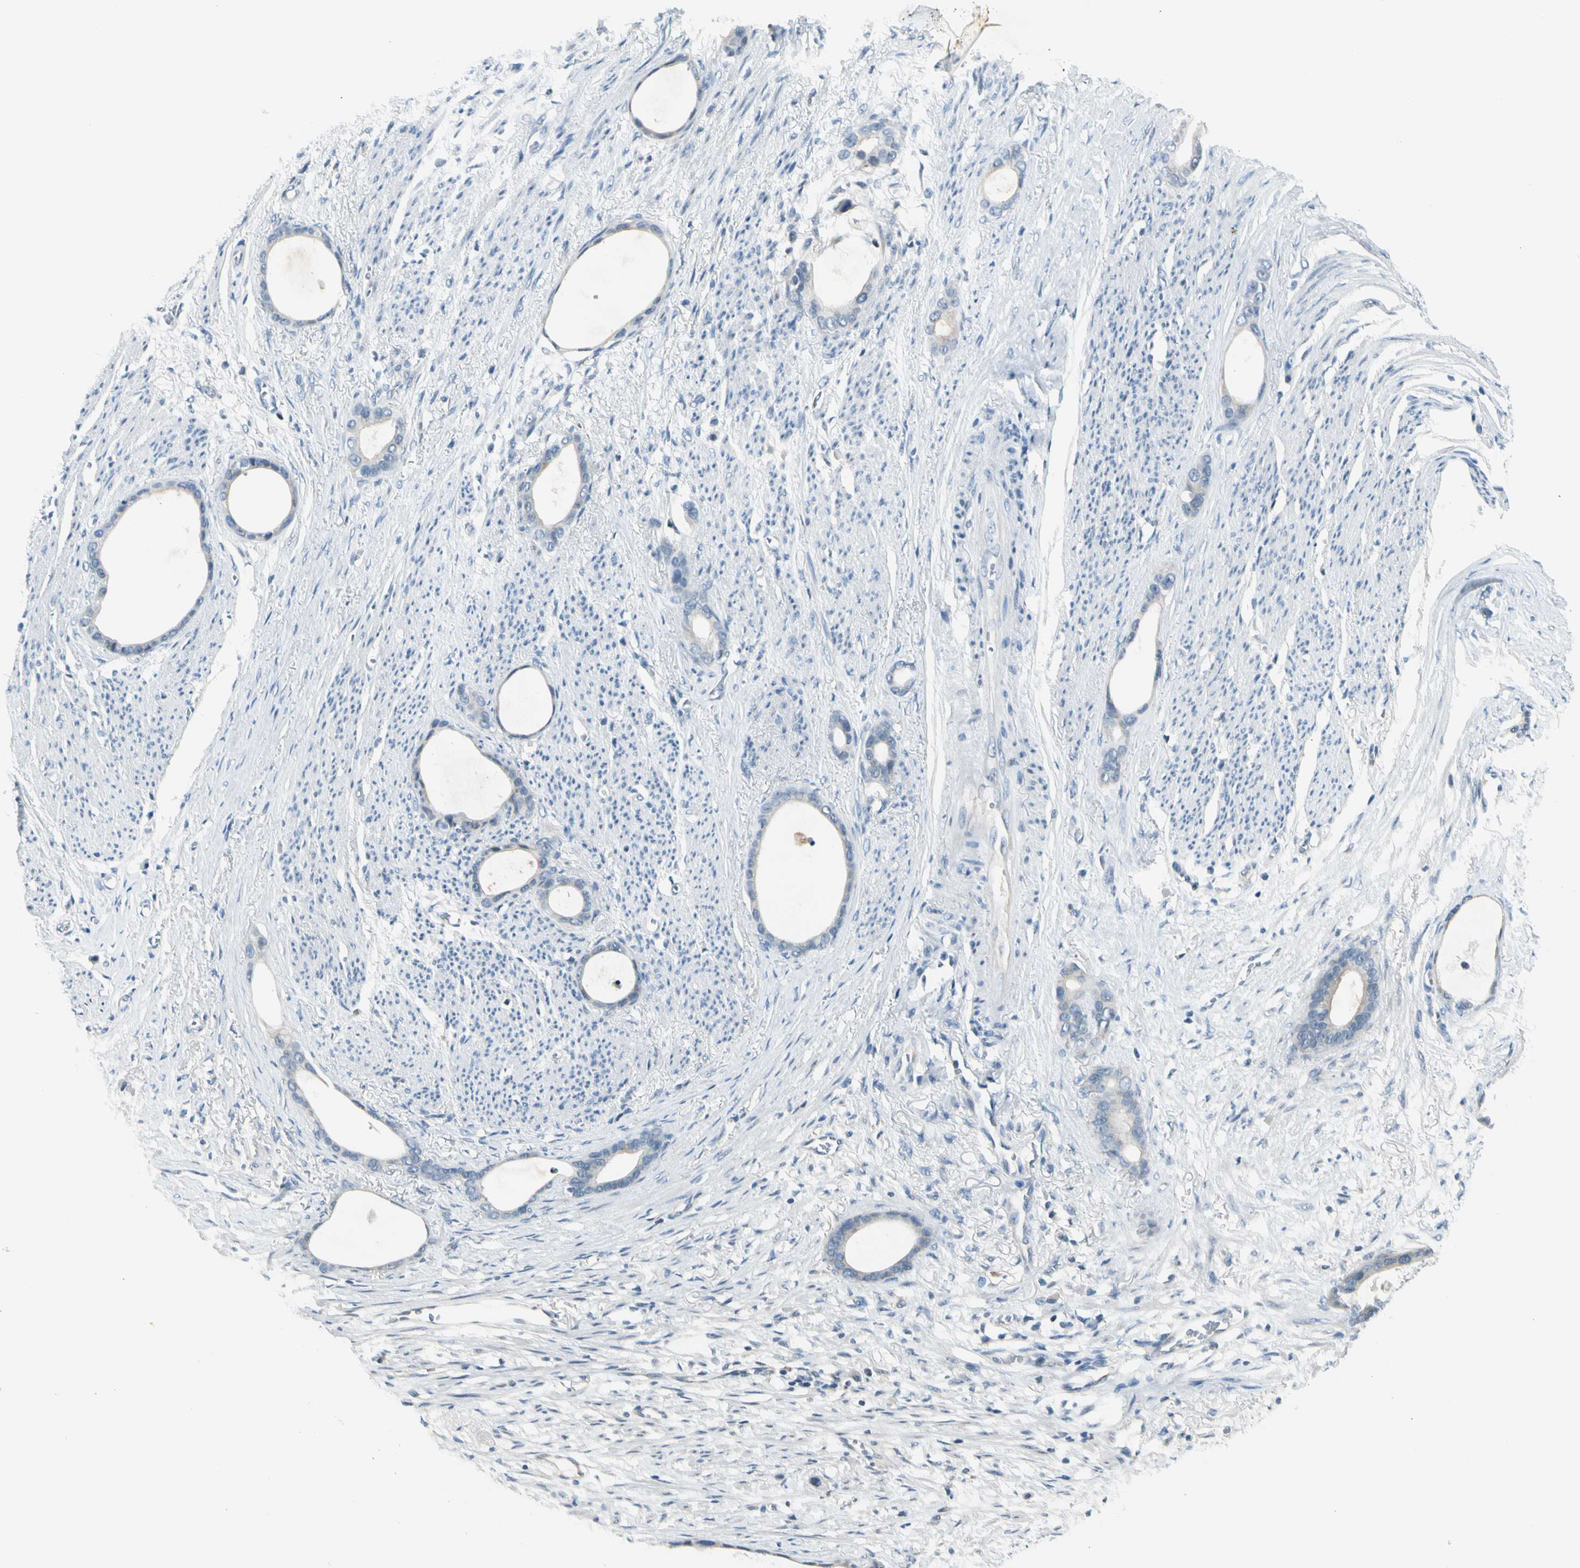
{"staining": {"intensity": "negative", "quantity": "none", "location": "none"}, "tissue": "stomach cancer", "cell_type": "Tumor cells", "image_type": "cancer", "snomed": [{"axis": "morphology", "description": "Adenocarcinoma, NOS"}, {"axis": "topography", "description": "Stomach"}], "caption": "A histopathology image of stomach cancer stained for a protein shows no brown staining in tumor cells.", "gene": "ZSCAN1", "patient": {"sex": "female", "age": 75}}